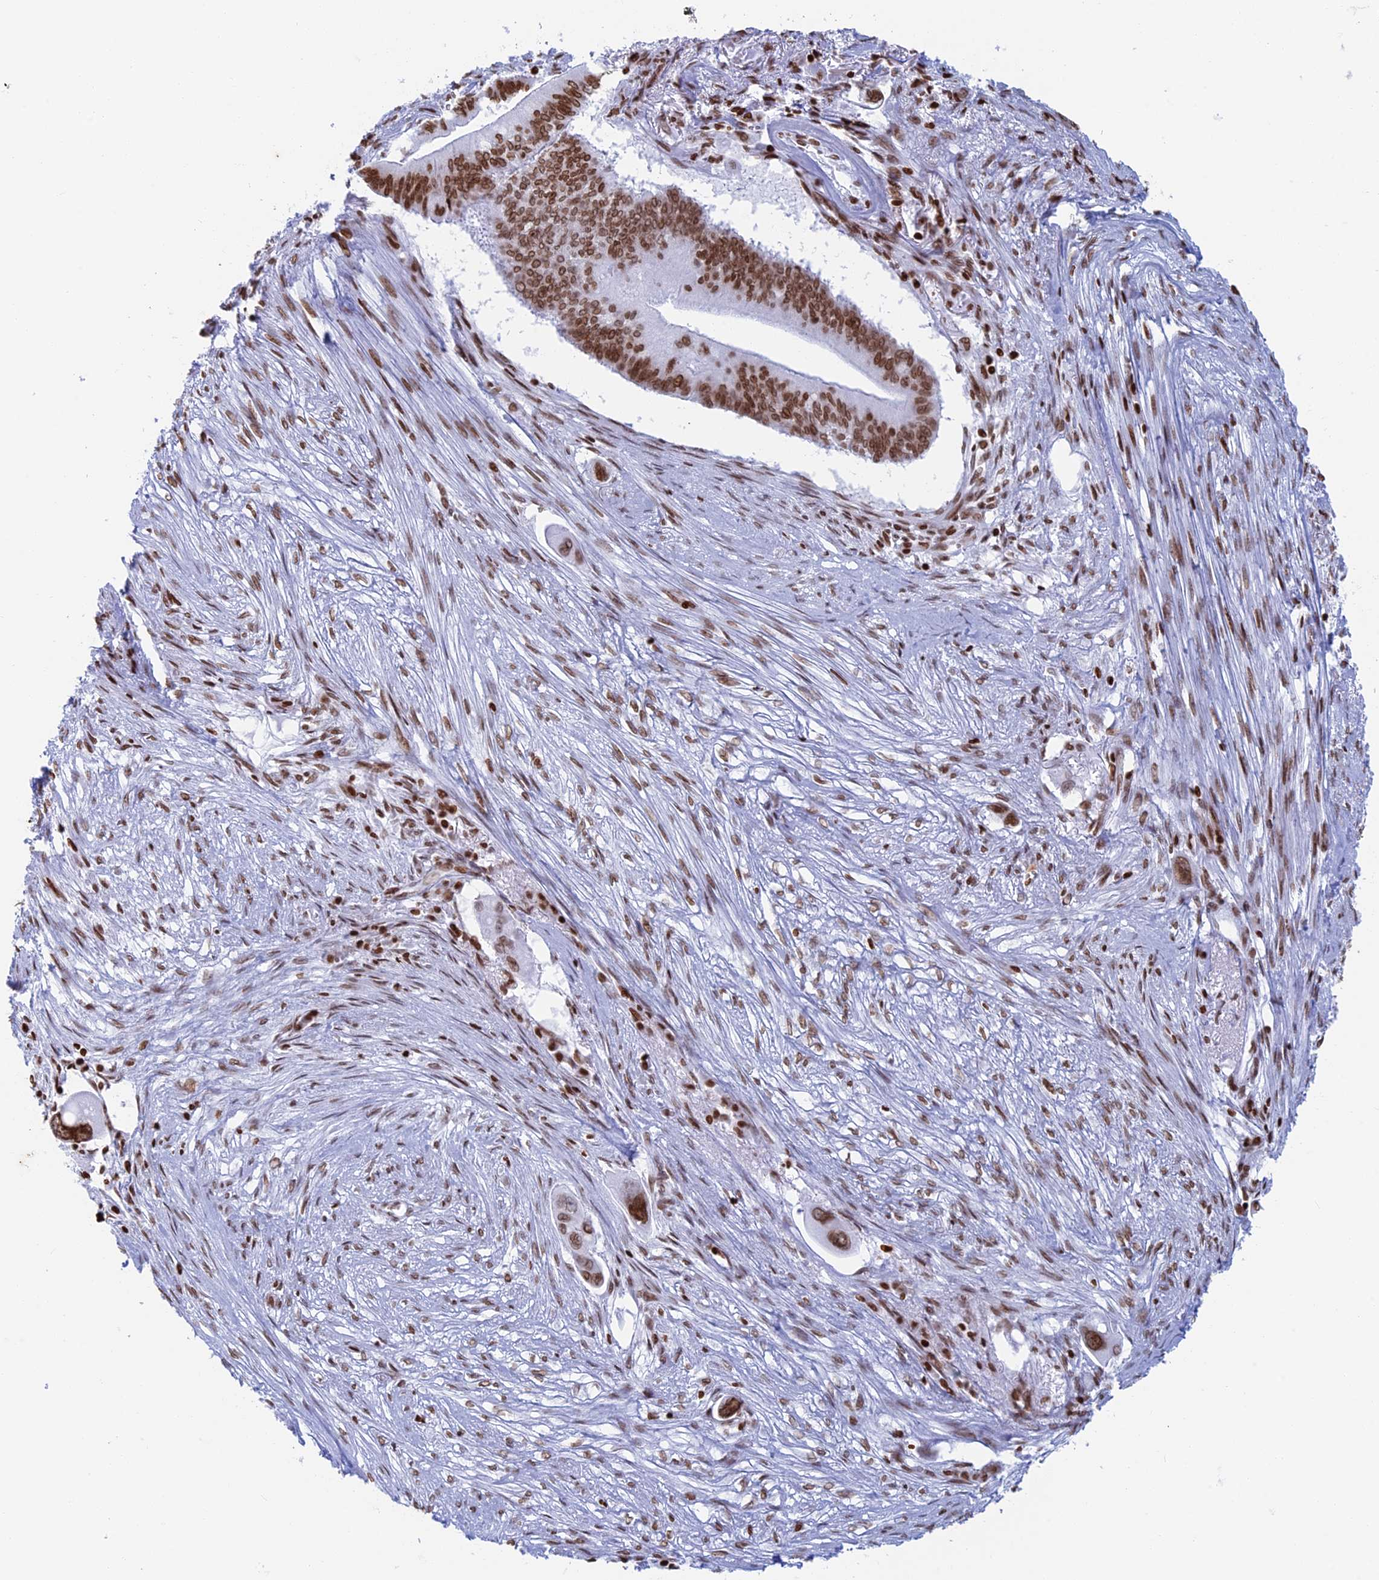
{"staining": {"intensity": "moderate", "quantity": ">75%", "location": "nuclear"}, "tissue": "pancreatic cancer", "cell_type": "Tumor cells", "image_type": "cancer", "snomed": [{"axis": "morphology", "description": "Adenocarcinoma, NOS"}, {"axis": "topography", "description": "Pancreas"}], "caption": "IHC histopathology image of pancreatic cancer (adenocarcinoma) stained for a protein (brown), which demonstrates medium levels of moderate nuclear staining in about >75% of tumor cells.", "gene": "APOBEC3A", "patient": {"sex": "male", "age": 68}}